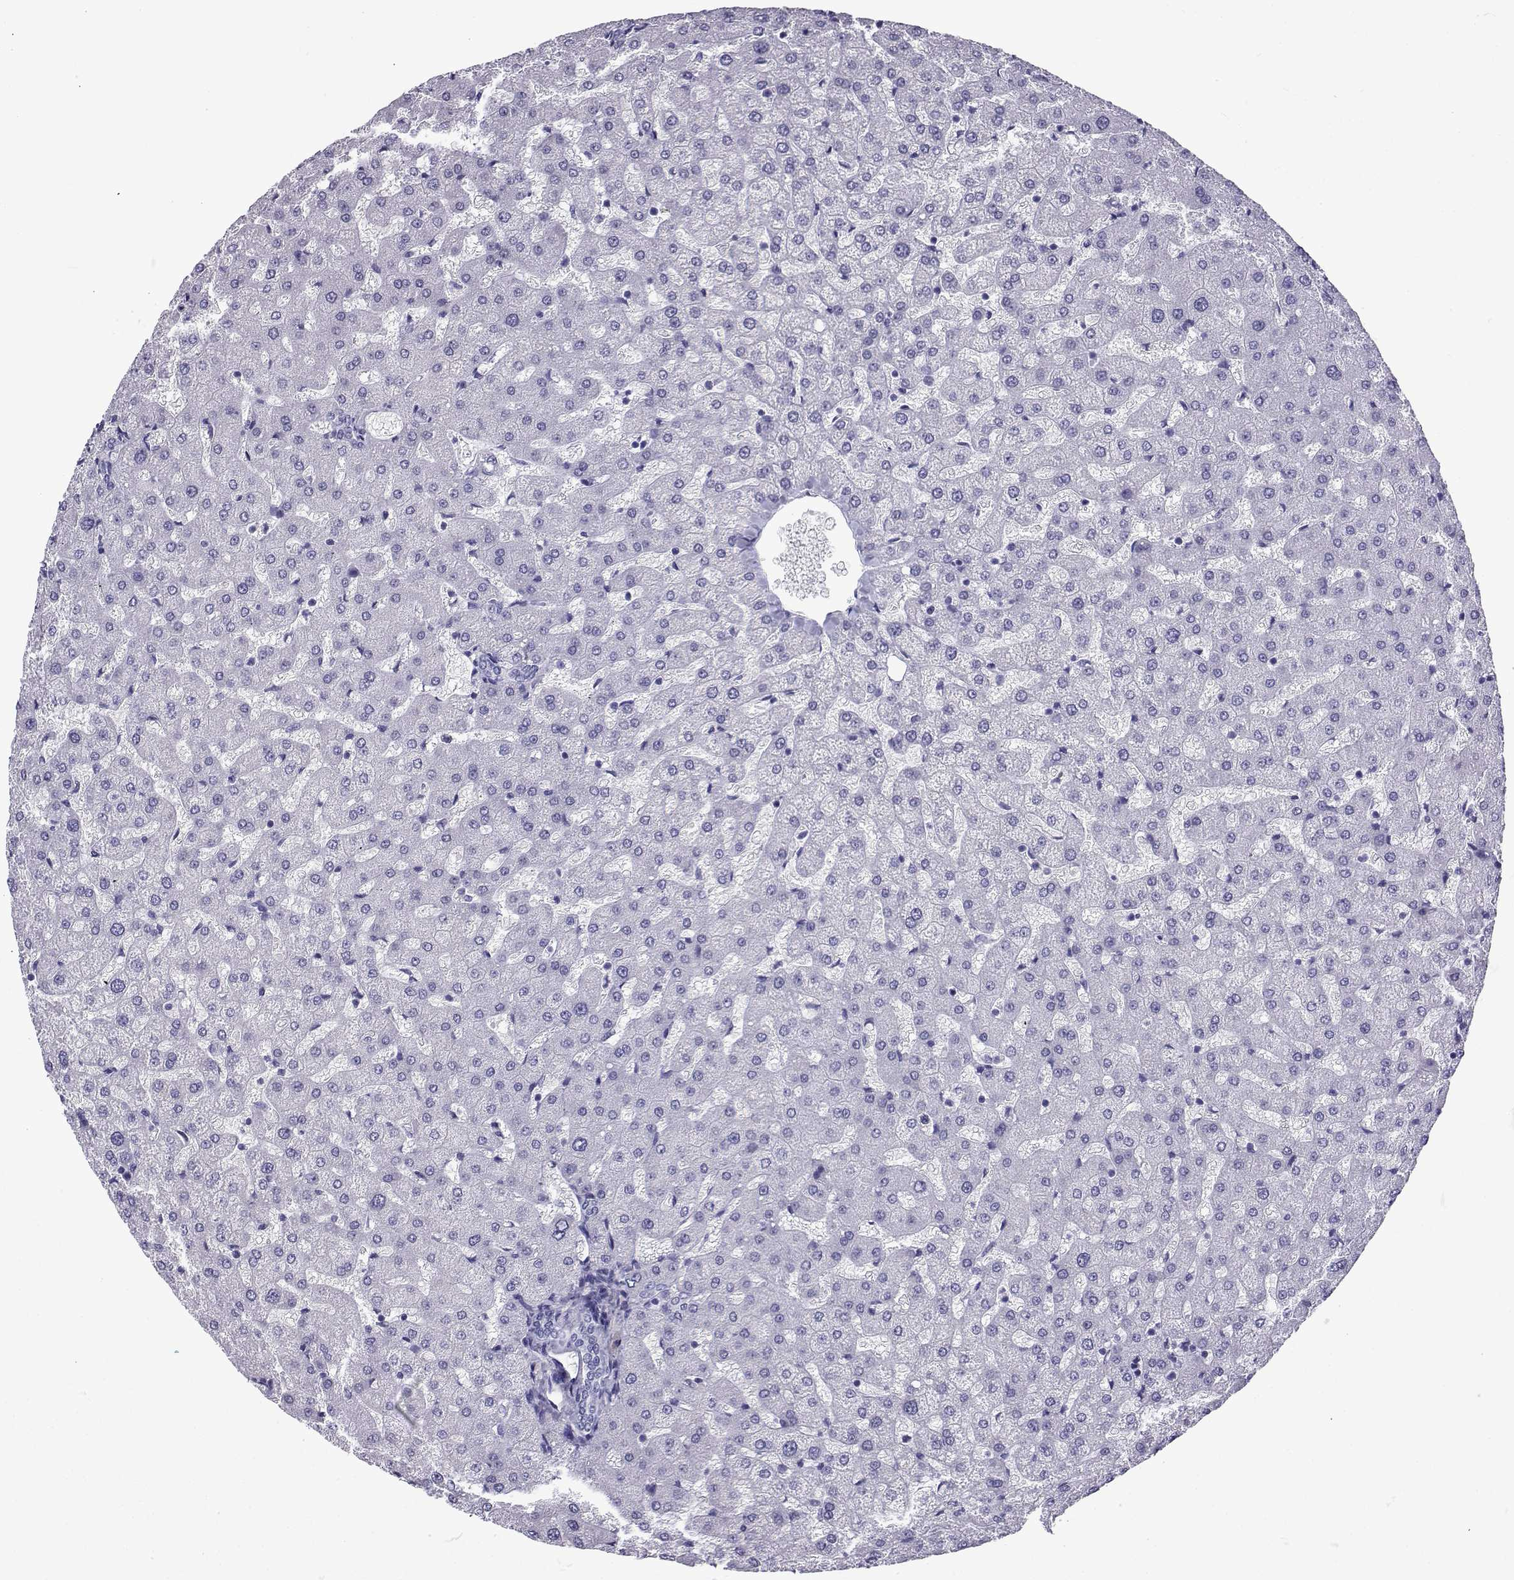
{"staining": {"intensity": "negative", "quantity": "none", "location": "none"}, "tissue": "liver", "cell_type": "Cholangiocytes", "image_type": "normal", "snomed": [{"axis": "morphology", "description": "Normal tissue, NOS"}, {"axis": "topography", "description": "Liver"}], "caption": "Liver stained for a protein using immunohistochemistry (IHC) reveals no expression cholangiocytes.", "gene": "KCNF1", "patient": {"sex": "female", "age": 50}}